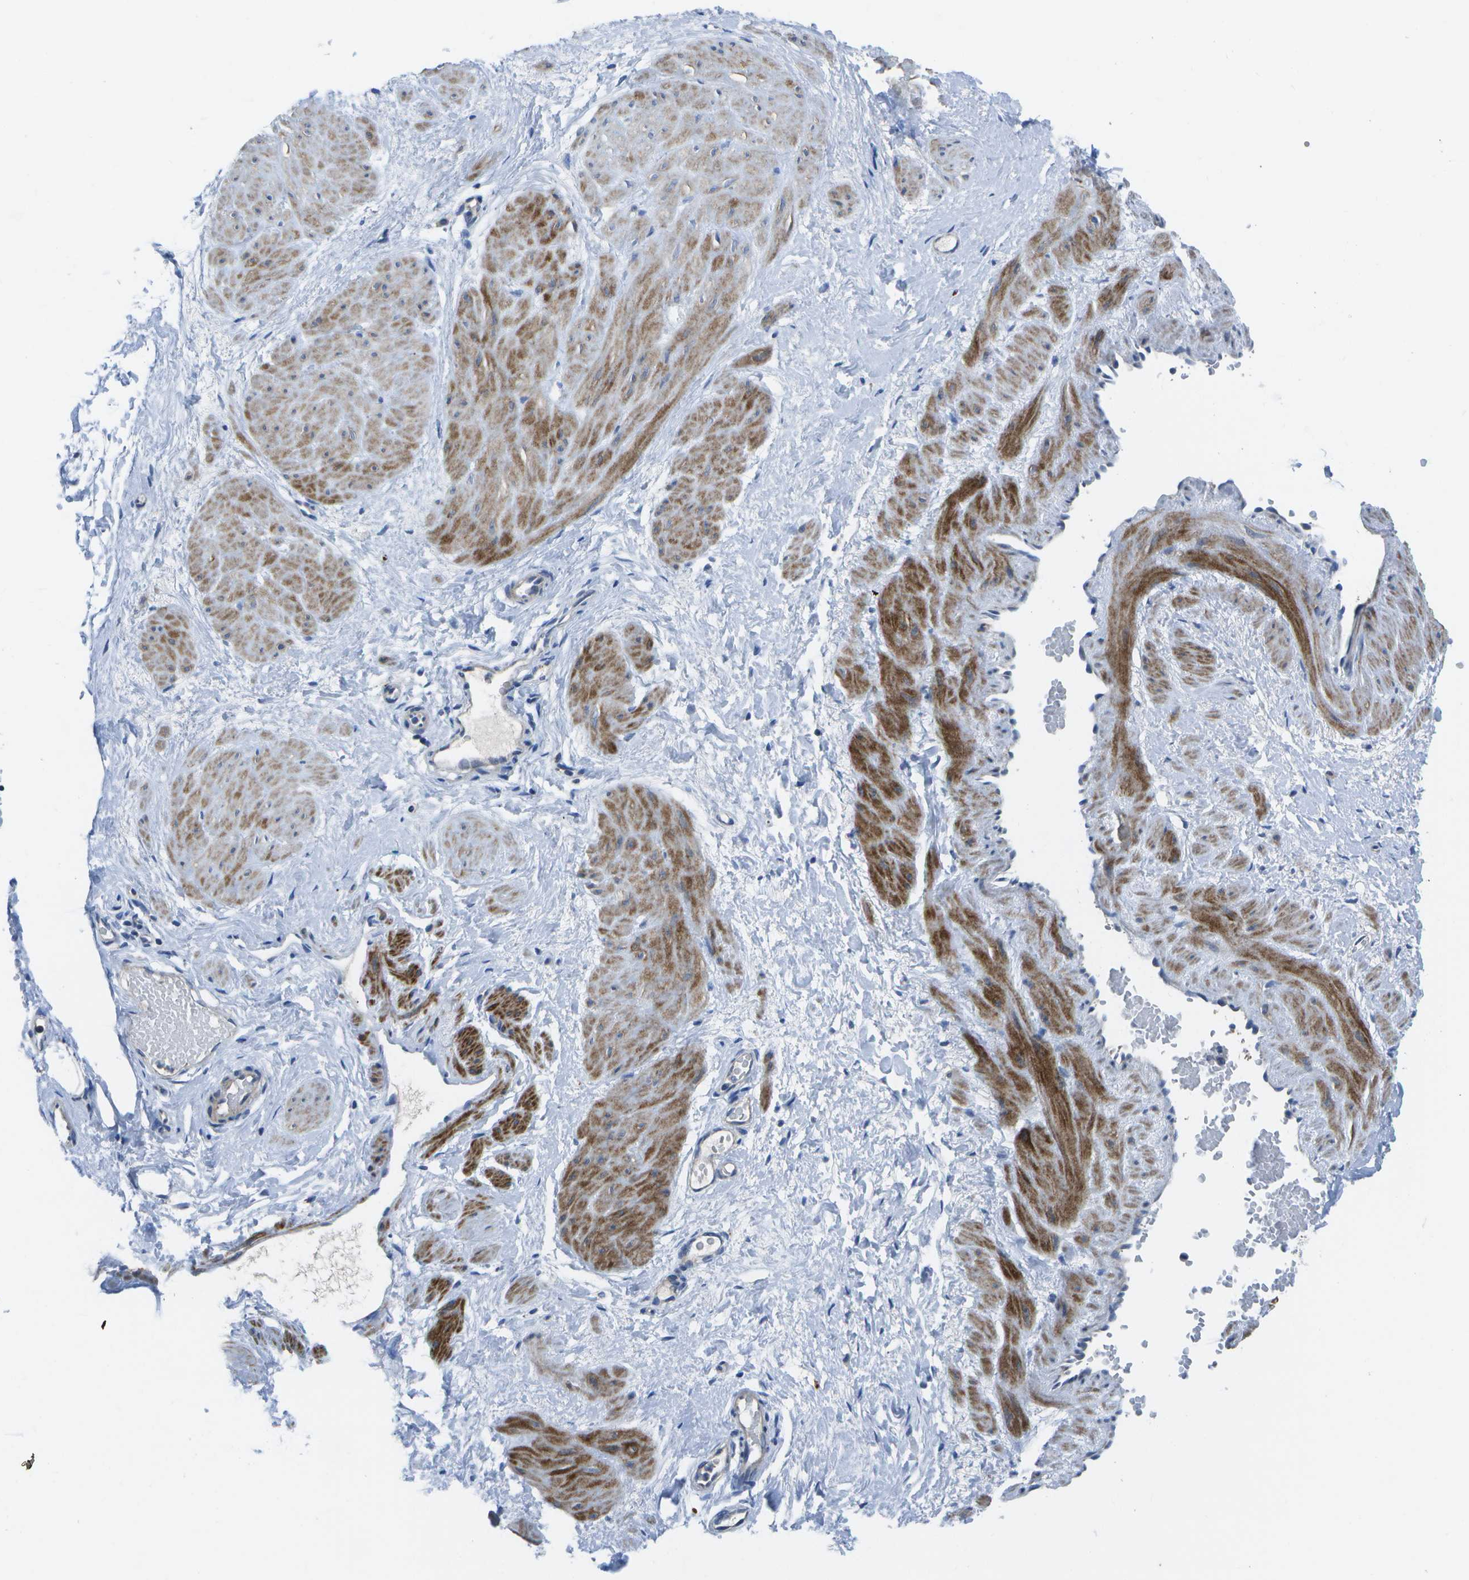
{"staining": {"intensity": "negative", "quantity": "none", "location": "none"}, "tissue": "adipose tissue", "cell_type": "Adipocytes", "image_type": "normal", "snomed": [{"axis": "morphology", "description": "Normal tissue, NOS"}, {"axis": "topography", "description": "Soft tissue"}, {"axis": "topography", "description": "Vascular tissue"}], "caption": "Immunohistochemistry image of benign adipose tissue stained for a protein (brown), which exhibits no staining in adipocytes.", "gene": "DCT", "patient": {"sex": "female", "age": 35}}